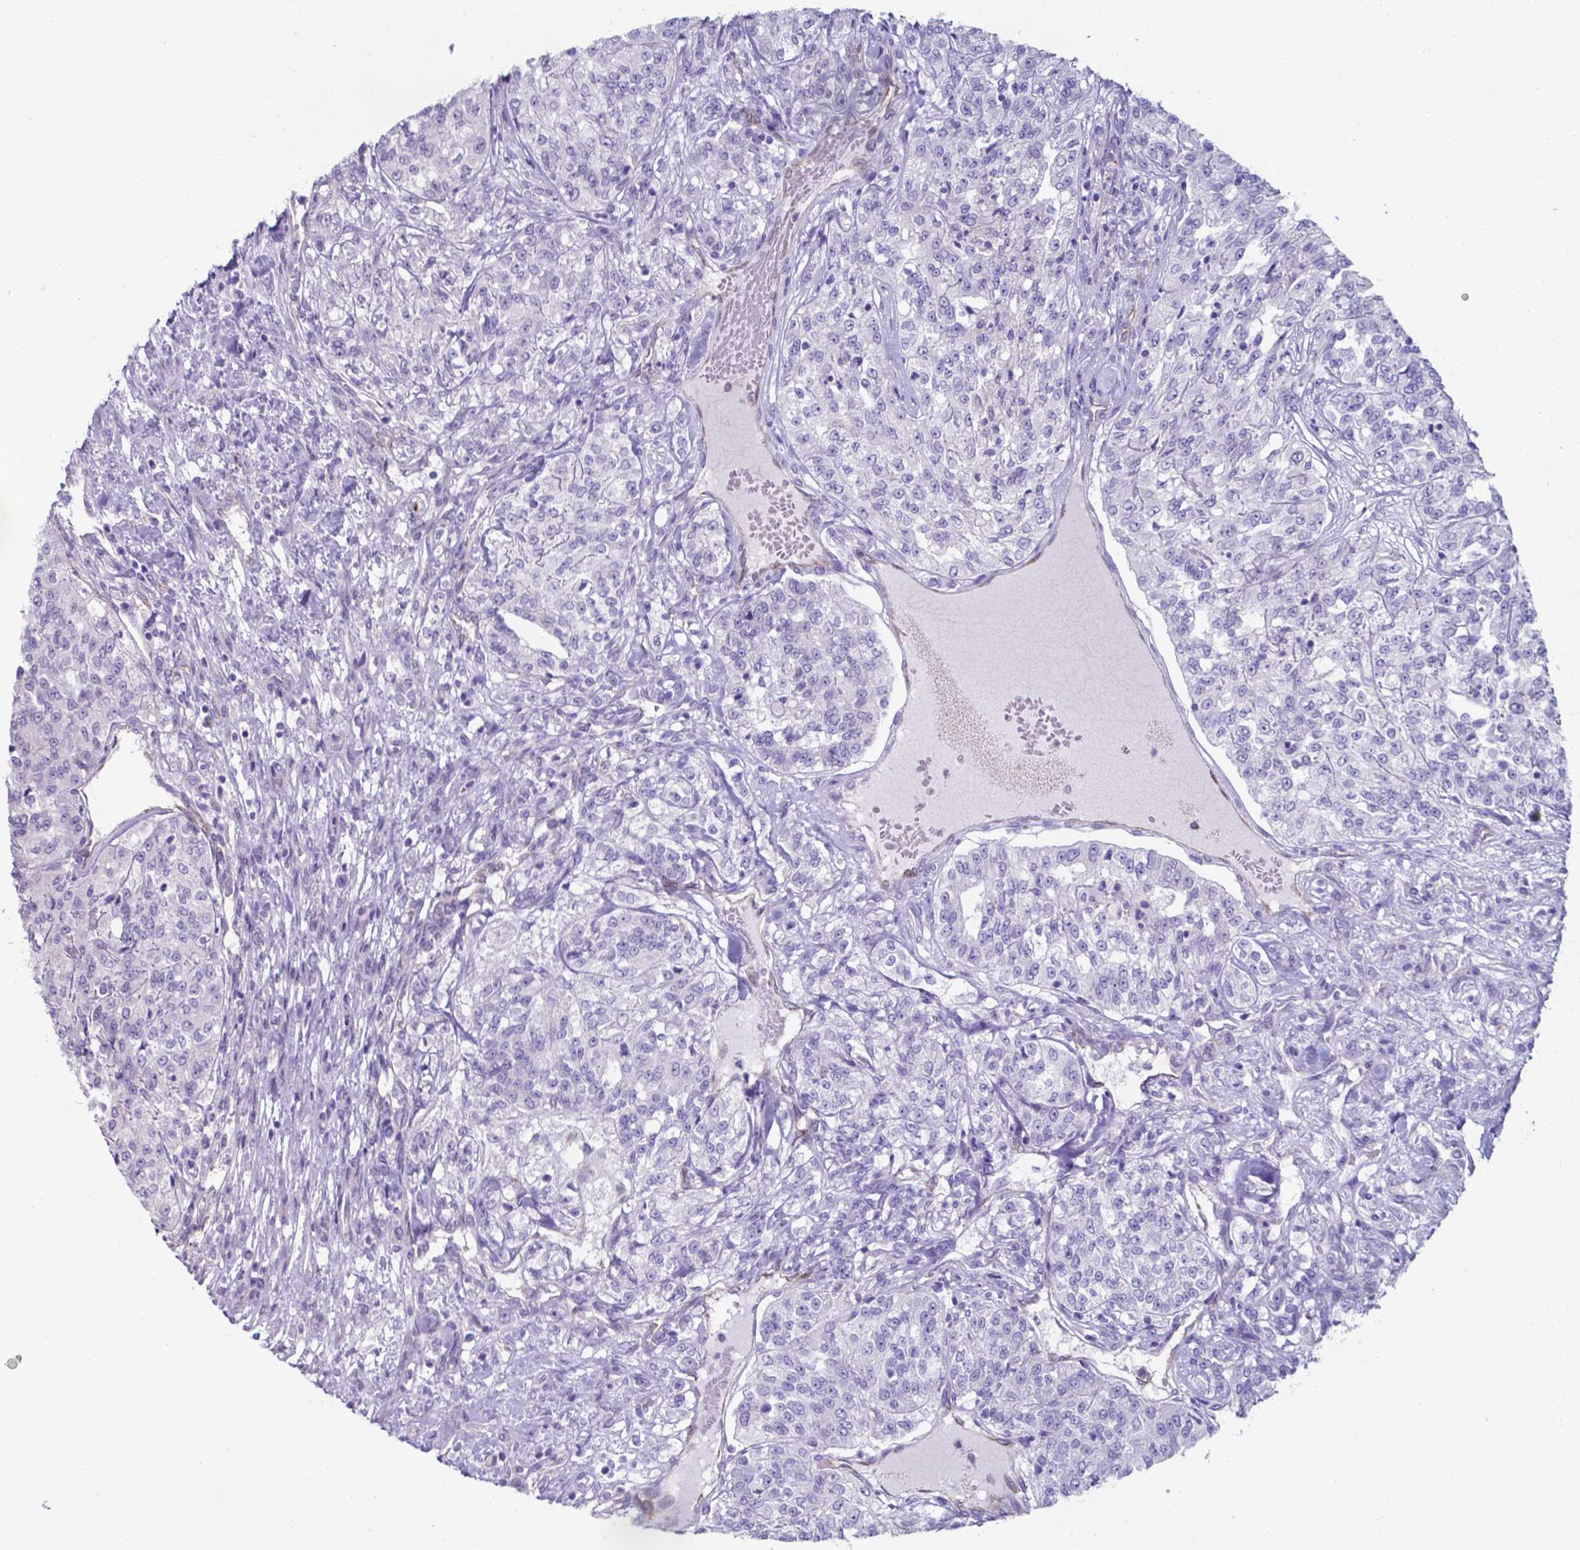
{"staining": {"intensity": "negative", "quantity": "none", "location": "none"}, "tissue": "renal cancer", "cell_type": "Tumor cells", "image_type": "cancer", "snomed": [{"axis": "morphology", "description": "Adenocarcinoma, NOS"}, {"axis": "topography", "description": "Kidney"}], "caption": "Immunohistochemistry histopathology image of neoplastic tissue: human renal cancer stained with DAB (3,3'-diaminobenzidine) exhibits no significant protein expression in tumor cells.", "gene": "UBE2J1", "patient": {"sex": "female", "age": 63}}